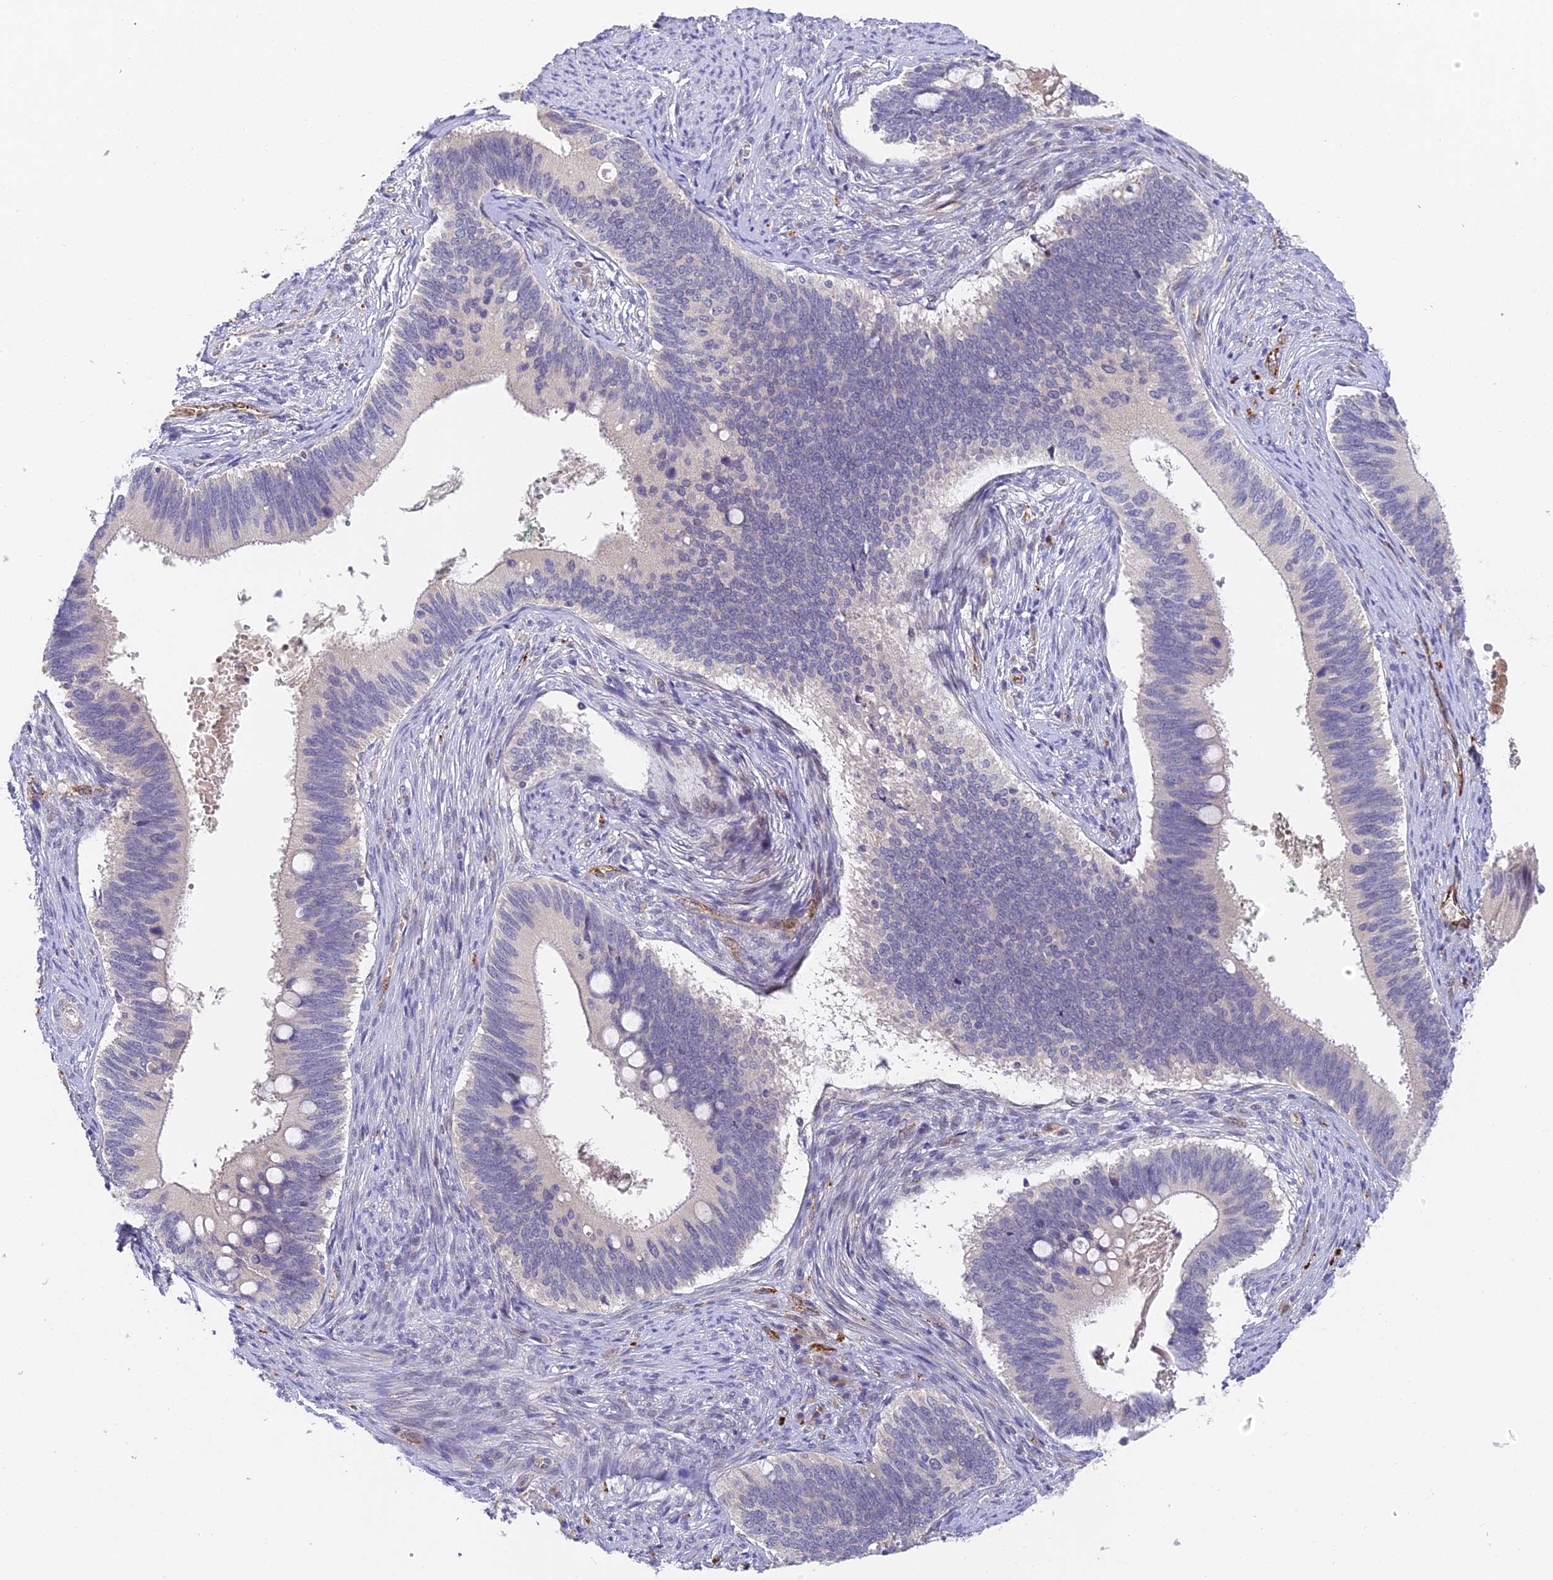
{"staining": {"intensity": "negative", "quantity": "none", "location": "none"}, "tissue": "cervical cancer", "cell_type": "Tumor cells", "image_type": "cancer", "snomed": [{"axis": "morphology", "description": "Adenocarcinoma, NOS"}, {"axis": "topography", "description": "Cervix"}], "caption": "The IHC micrograph has no significant staining in tumor cells of adenocarcinoma (cervical) tissue.", "gene": "DNAAF10", "patient": {"sex": "female", "age": 42}}